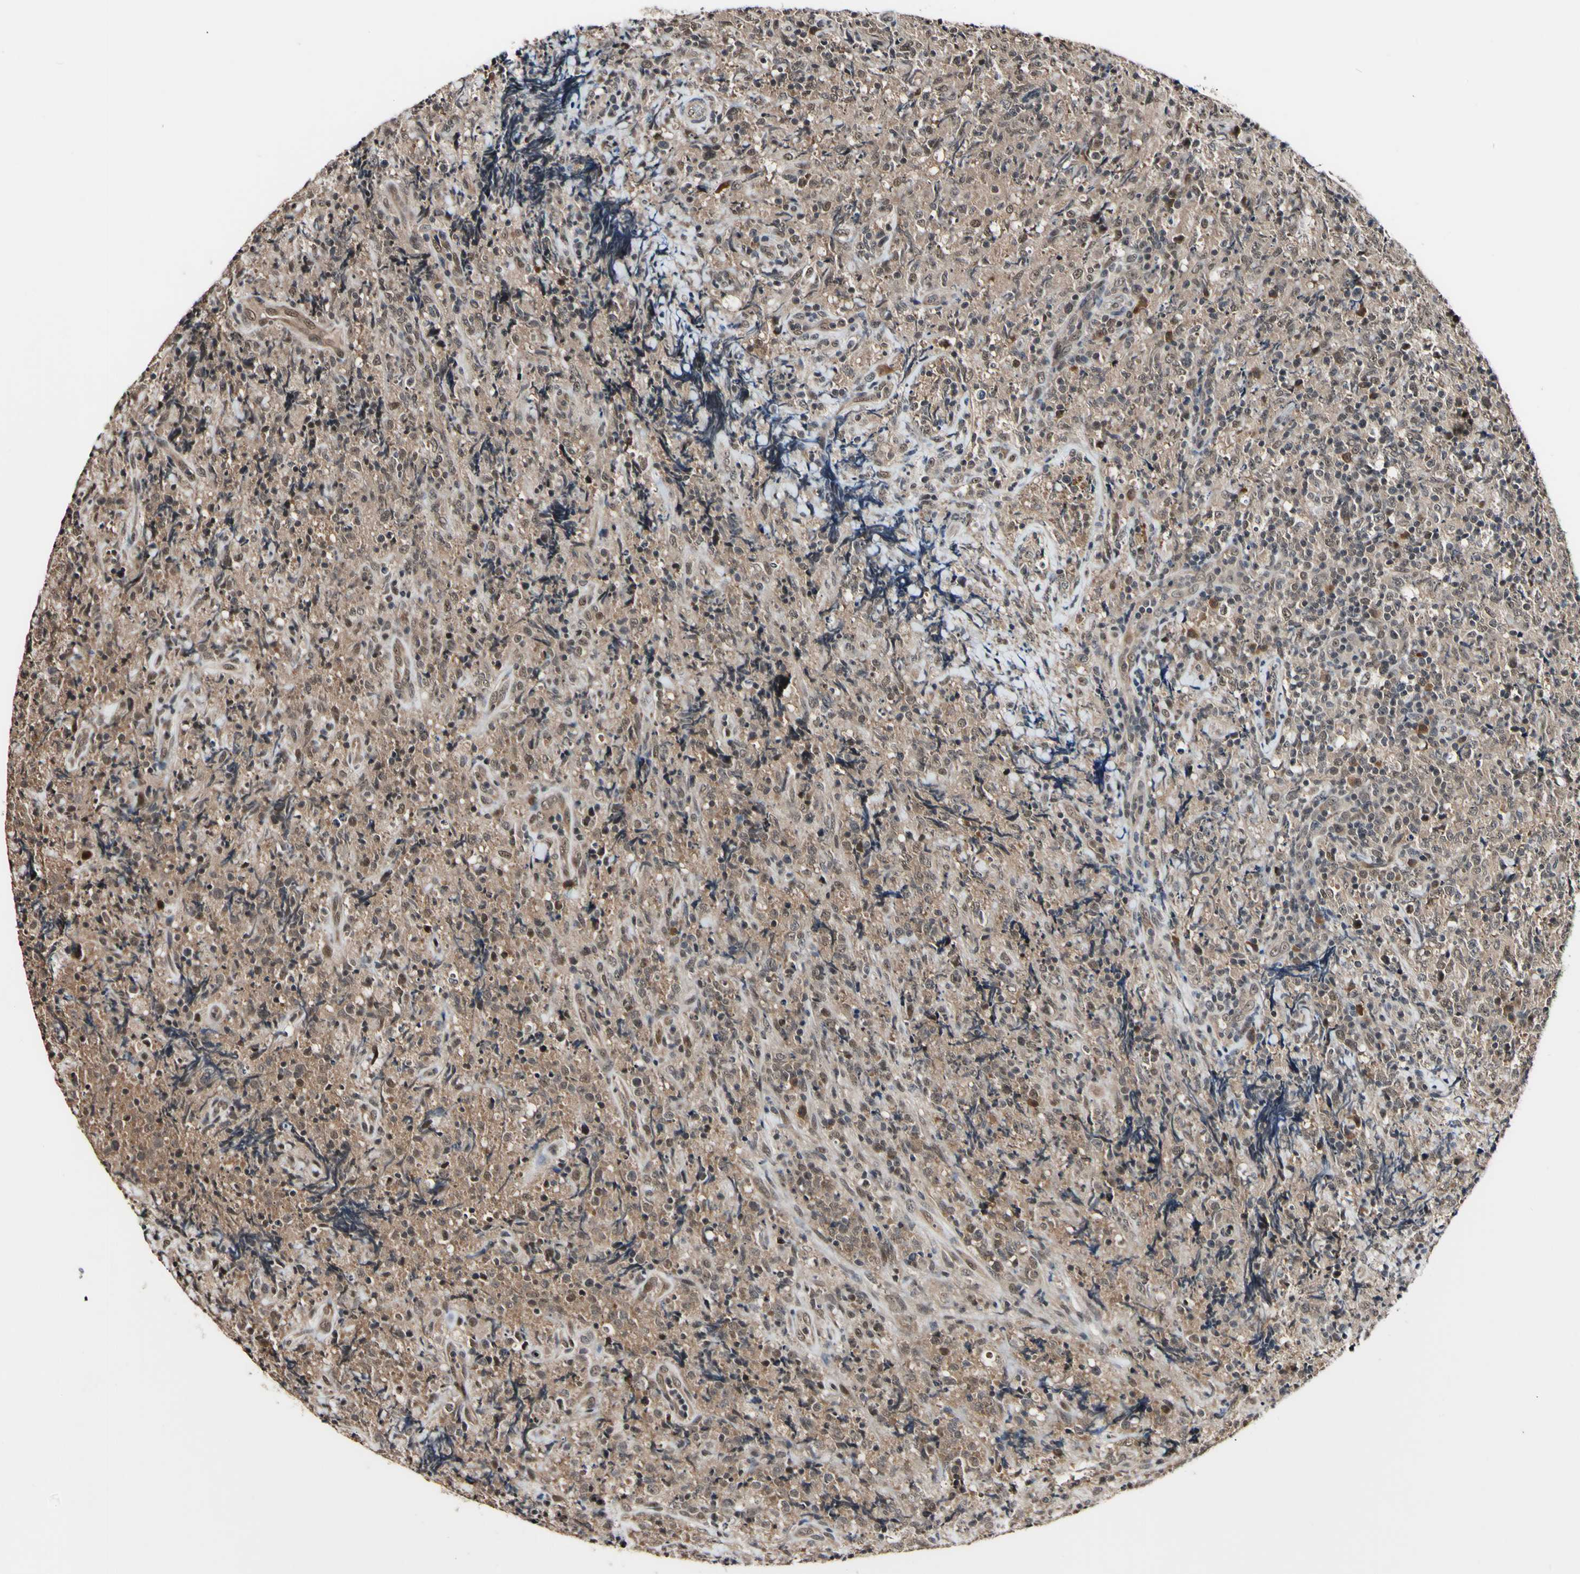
{"staining": {"intensity": "weak", "quantity": ">75%", "location": "cytoplasmic/membranous,nuclear"}, "tissue": "lymphoma", "cell_type": "Tumor cells", "image_type": "cancer", "snomed": [{"axis": "morphology", "description": "Malignant lymphoma, non-Hodgkin's type, High grade"}, {"axis": "topography", "description": "Tonsil"}], "caption": "An immunohistochemistry (IHC) histopathology image of tumor tissue is shown. Protein staining in brown highlights weak cytoplasmic/membranous and nuclear positivity in lymphoma within tumor cells.", "gene": "PSMD10", "patient": {"sex": "female", "age": 36}}